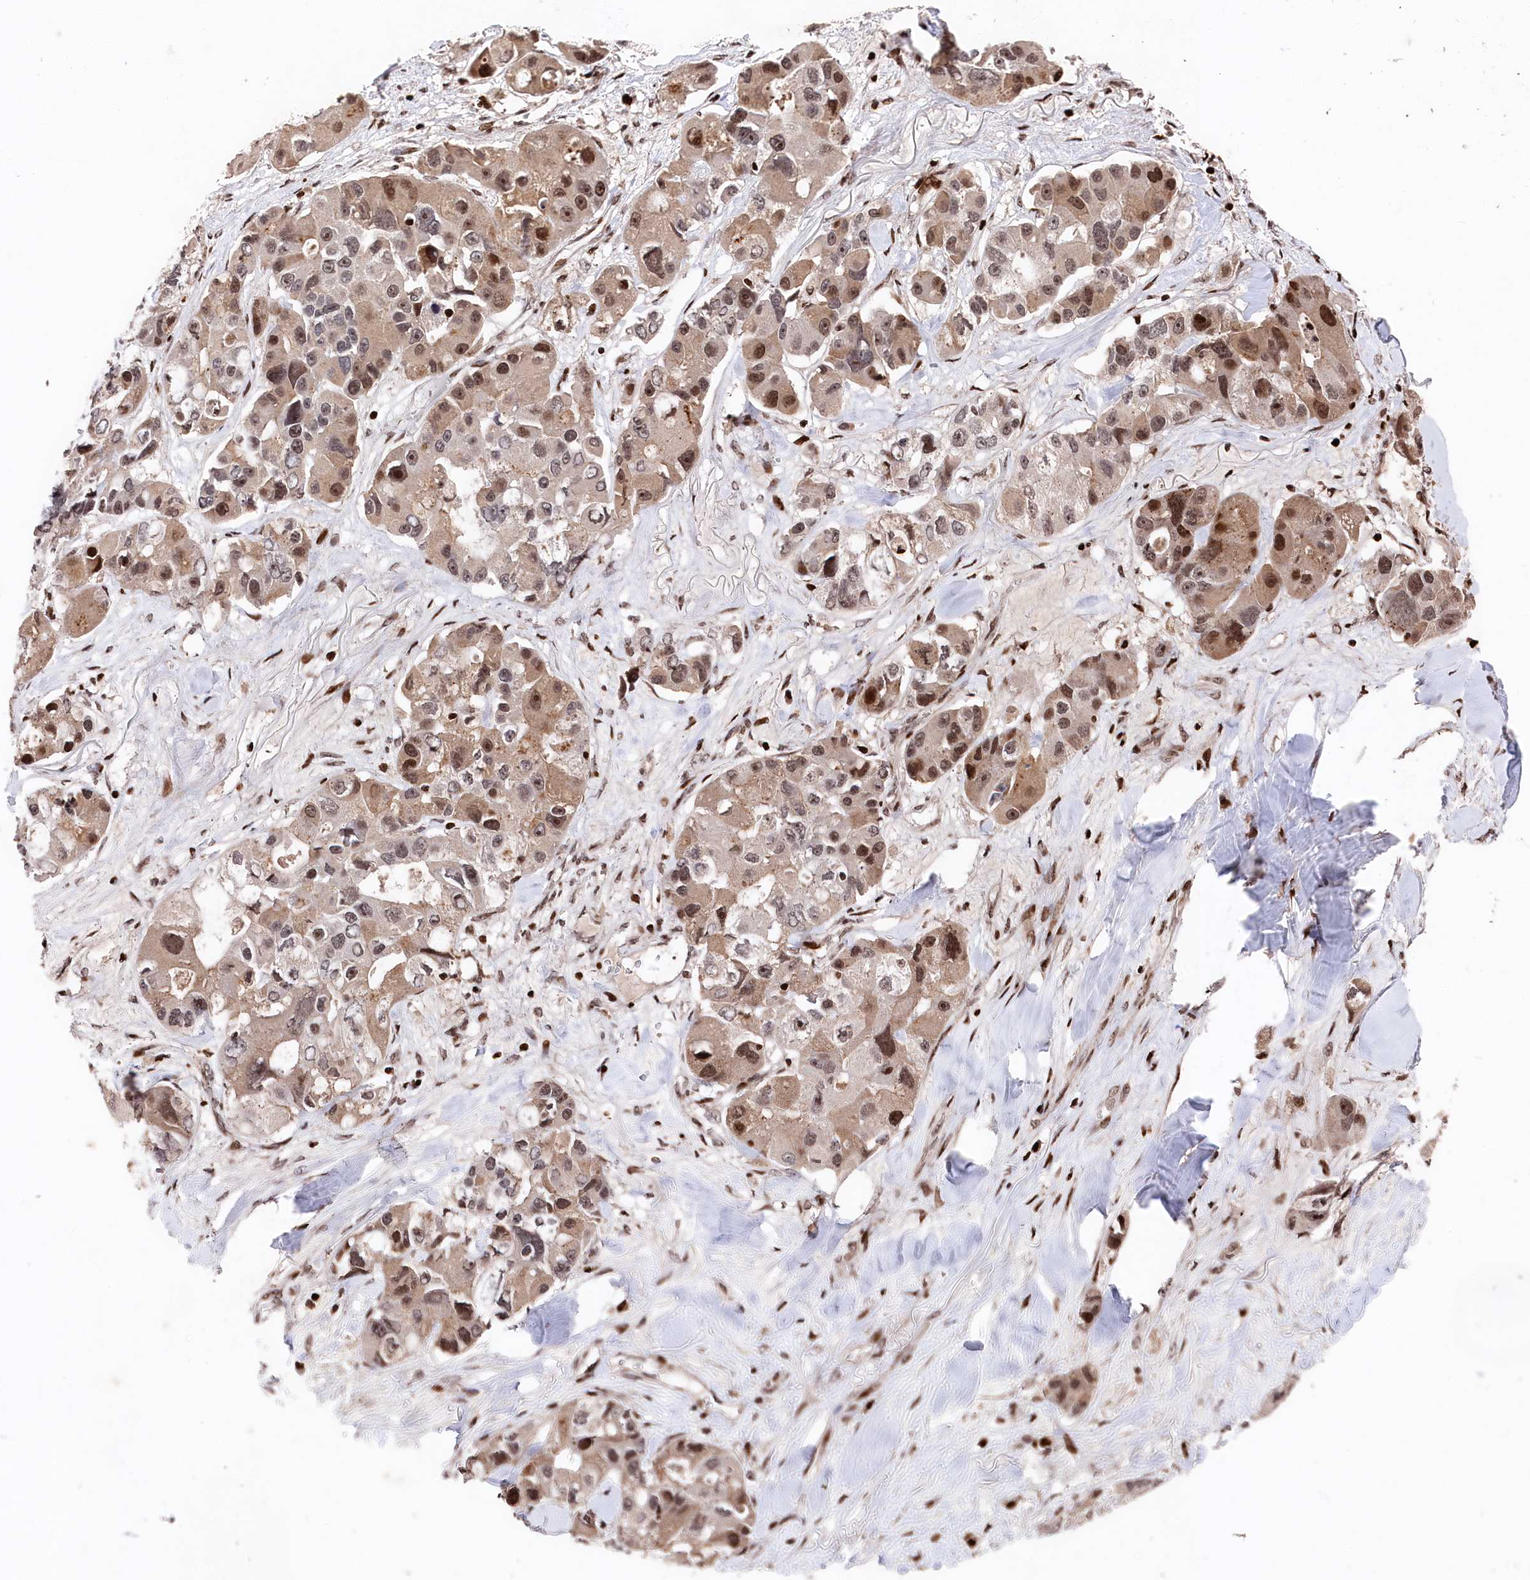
{"staining": {"intensity": "moderate", "quantity": "25%-75%", "location": "cytoplasmic/membranous,nuclear"}, "tissue": "lung cancer", "cell_type": "Tumor cells", "image_type": "cancer", "snomed": [{"axis": "morphology", "description": "Adenocarcinoma, NOS"}, {"axis": "topography", "description": "Lung"}], "caption": "The histopathology image exhibits a brown stain indicating the presence of a protein in the cytoplasmic/membranous and nuclear of tumor cells in lung cancer (adenocarcinoma).", "gene": "MCF2L2", "patient": {"sex": "female", "age": 54}}